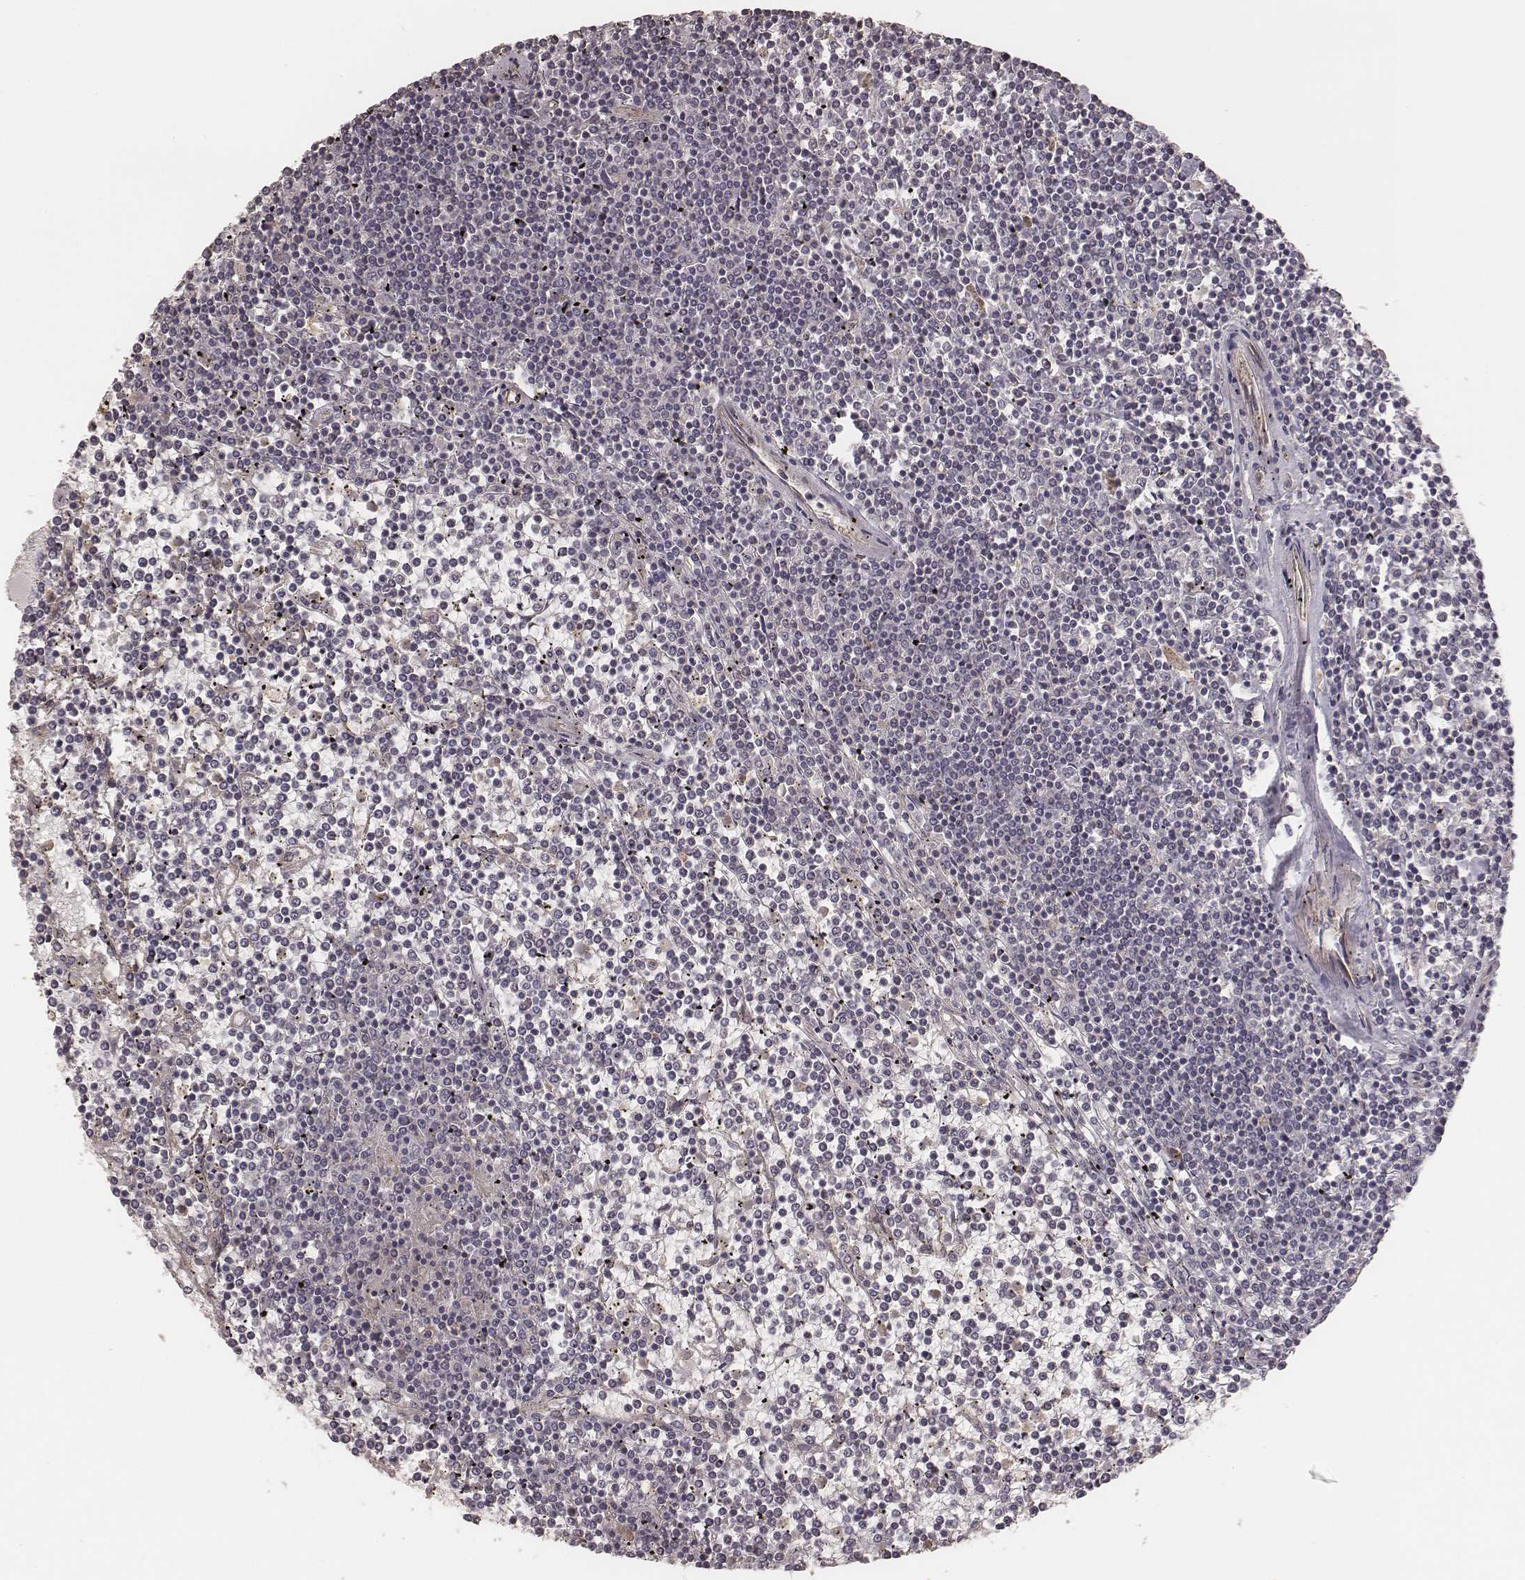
{"staining": {"intensity": "negative", "quantity": "none", "location": "none"}, "tissue": "lymphoma", "cell_type": "Tumor cells", "image_type": "cancer", "snomed": [{"axis": "morphology", "description": "Malignant lymphoma, non-Hodgkin's type, Low grade"}, {"axis": "topography", "description": "Spleen"}], "caption": "Lymphoma was stained to show a protein in brown. There is no significant staining in tumor cells.", "gene": "OTOGL", "patient": {"sex": "female", "age": 19}}